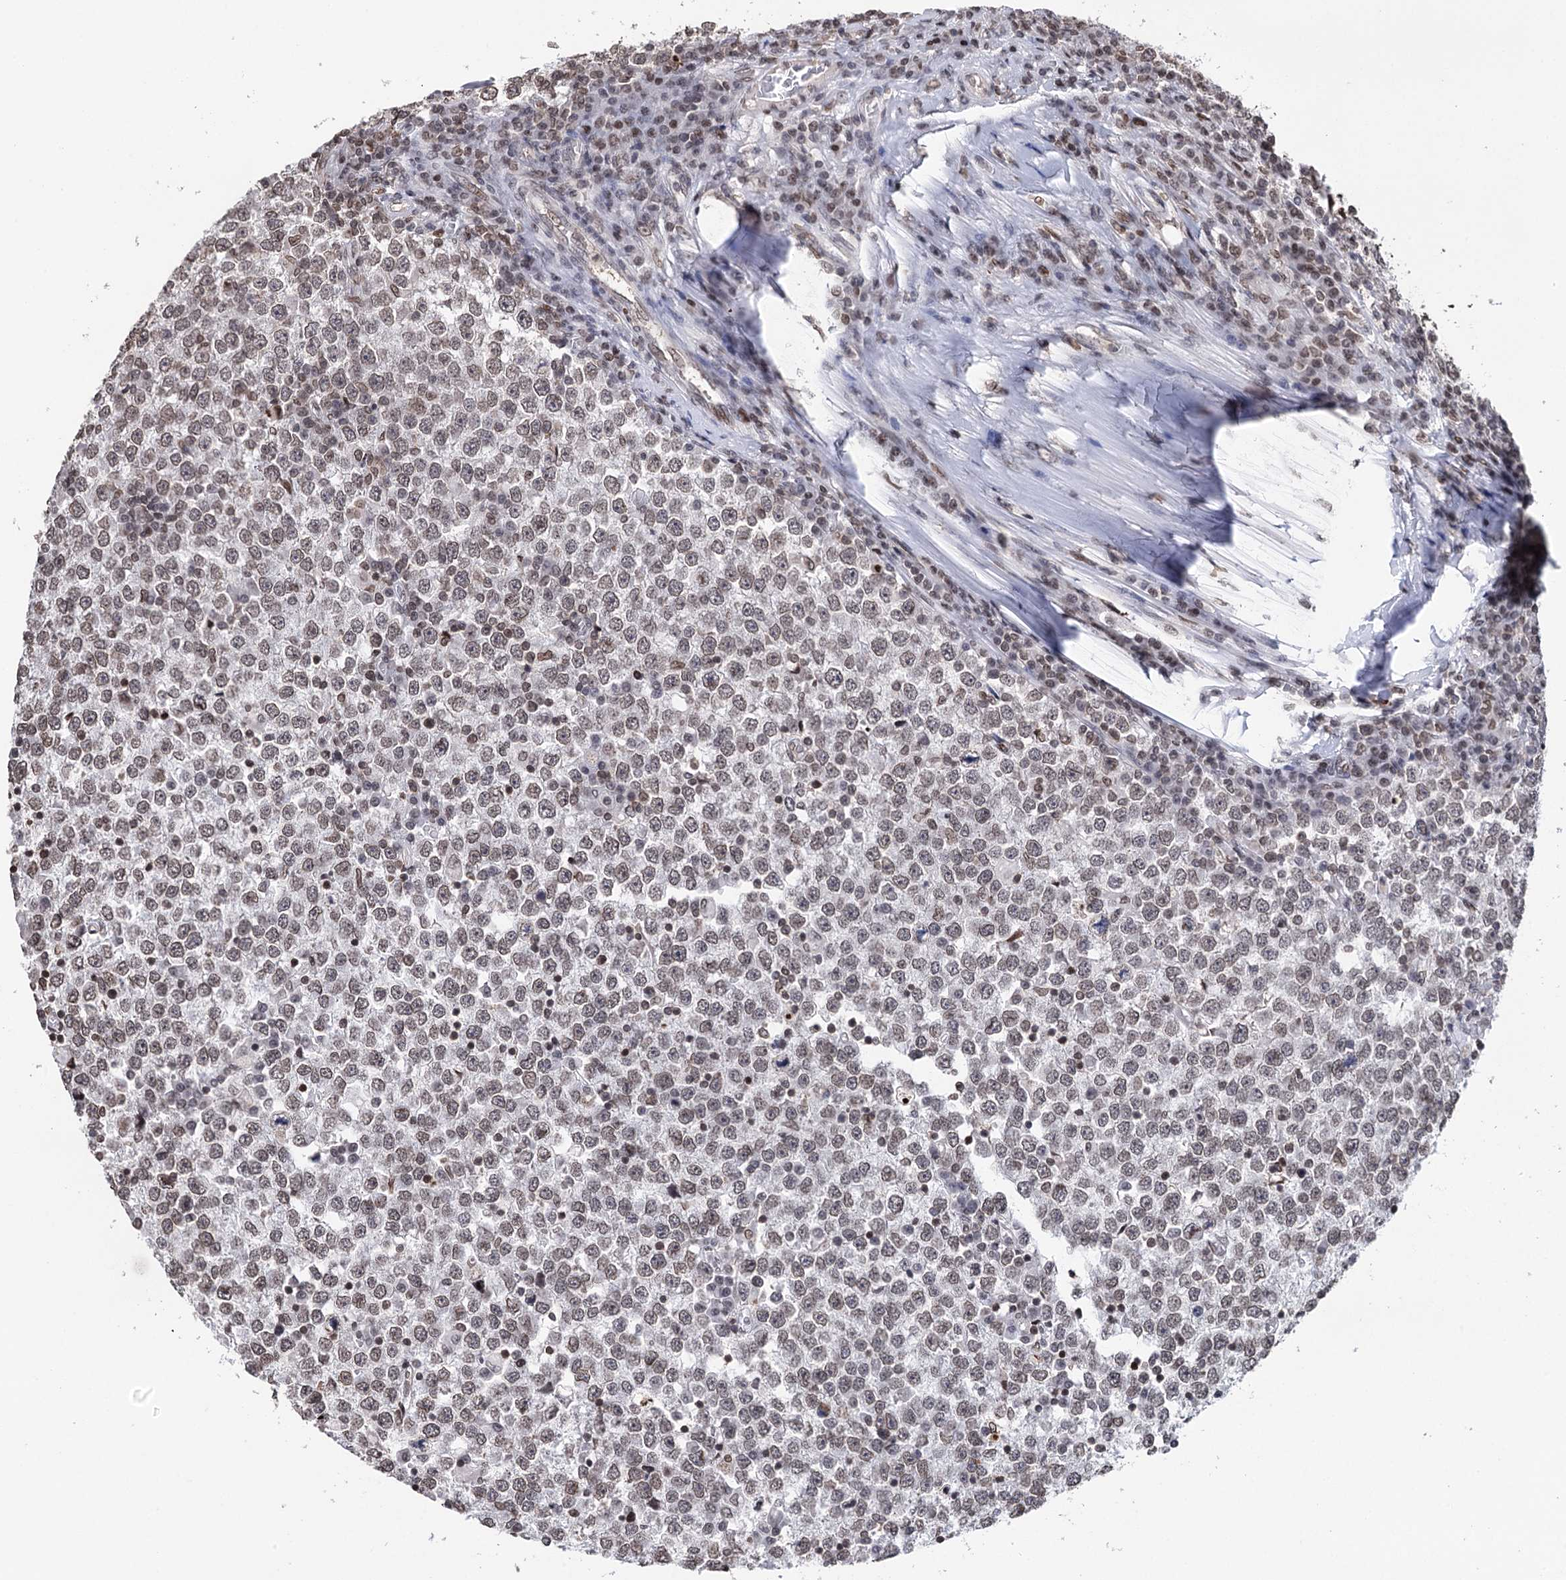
{"staining": {"intensity": "weak", "quantity": "25%-75%", "location": "nuclear"}, "tissue": "testis cancer", "cell_type": "Tumor cells", "image_type": "cancer", "snomed": [{"axis": "morphology", "description": "Seminoma, NOS"}, {"axis": "topography", "description": "Testis"}], "caption": "Tumor cells display low levels of weak nuclear expression in approximately 25%-75% of cells in seminoma (testis).", "gene": "CCDC77", "patient": {"sex": "male", "age": 65}}